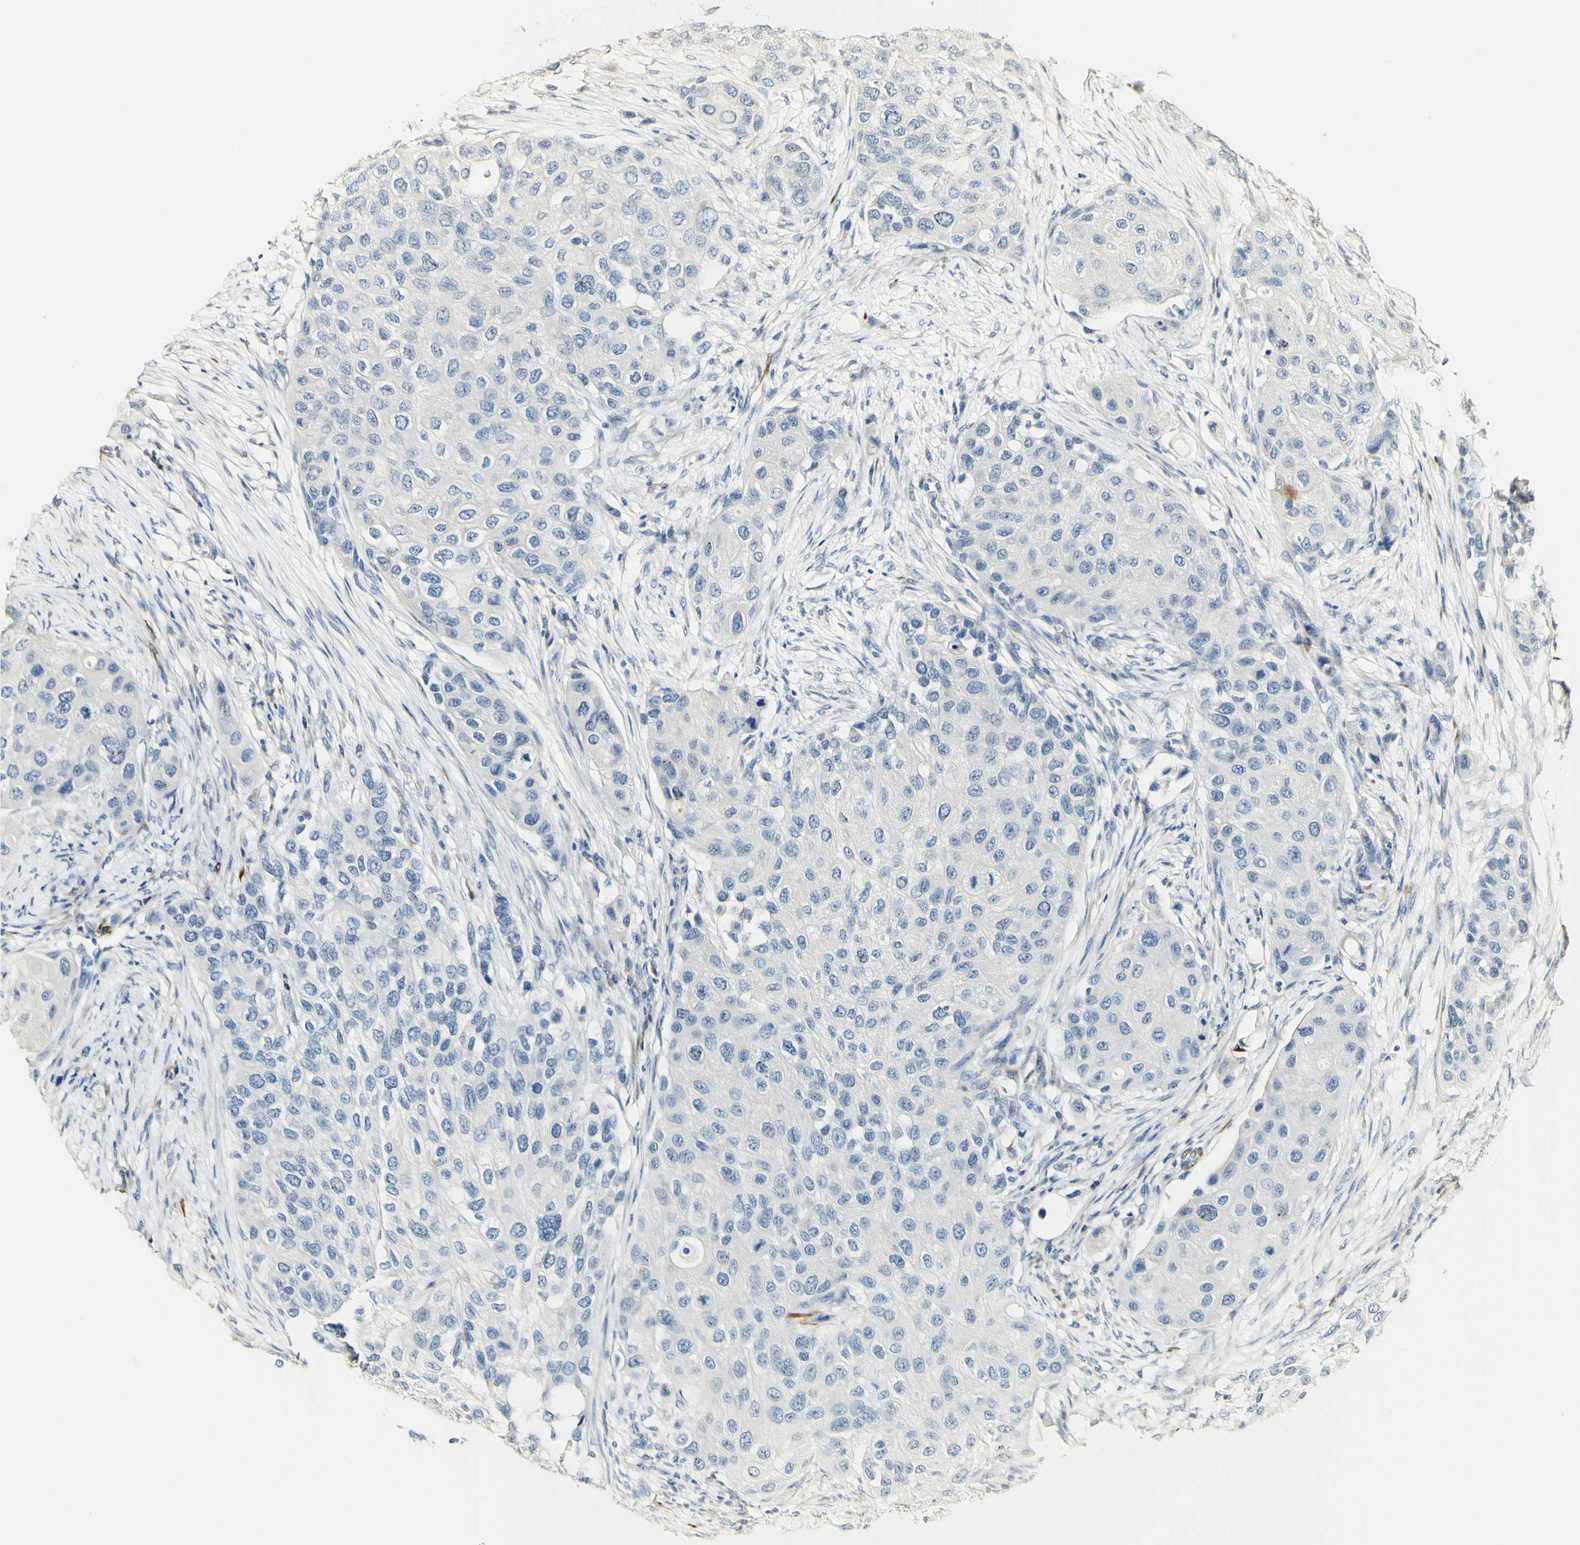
{"staining": {"intensity": "negative", "quantity": "none", "location": "none"}, "tissue": "urothelial cancer", "cell_type": "Tumor cells", "image_type": "cancer", "snomed": [{"axis": "morphology", "description": "Urothelial carcinoma, High grade"}, {"axis": "topography", "description": "Urinary bladder"}], "caption": "Immunohistochemical staining of high-grade urothelial carcinoma displays no significant staining in tumor cells.", "gene": "FMO3", "patient": {"sex": "female", "age": 56}}